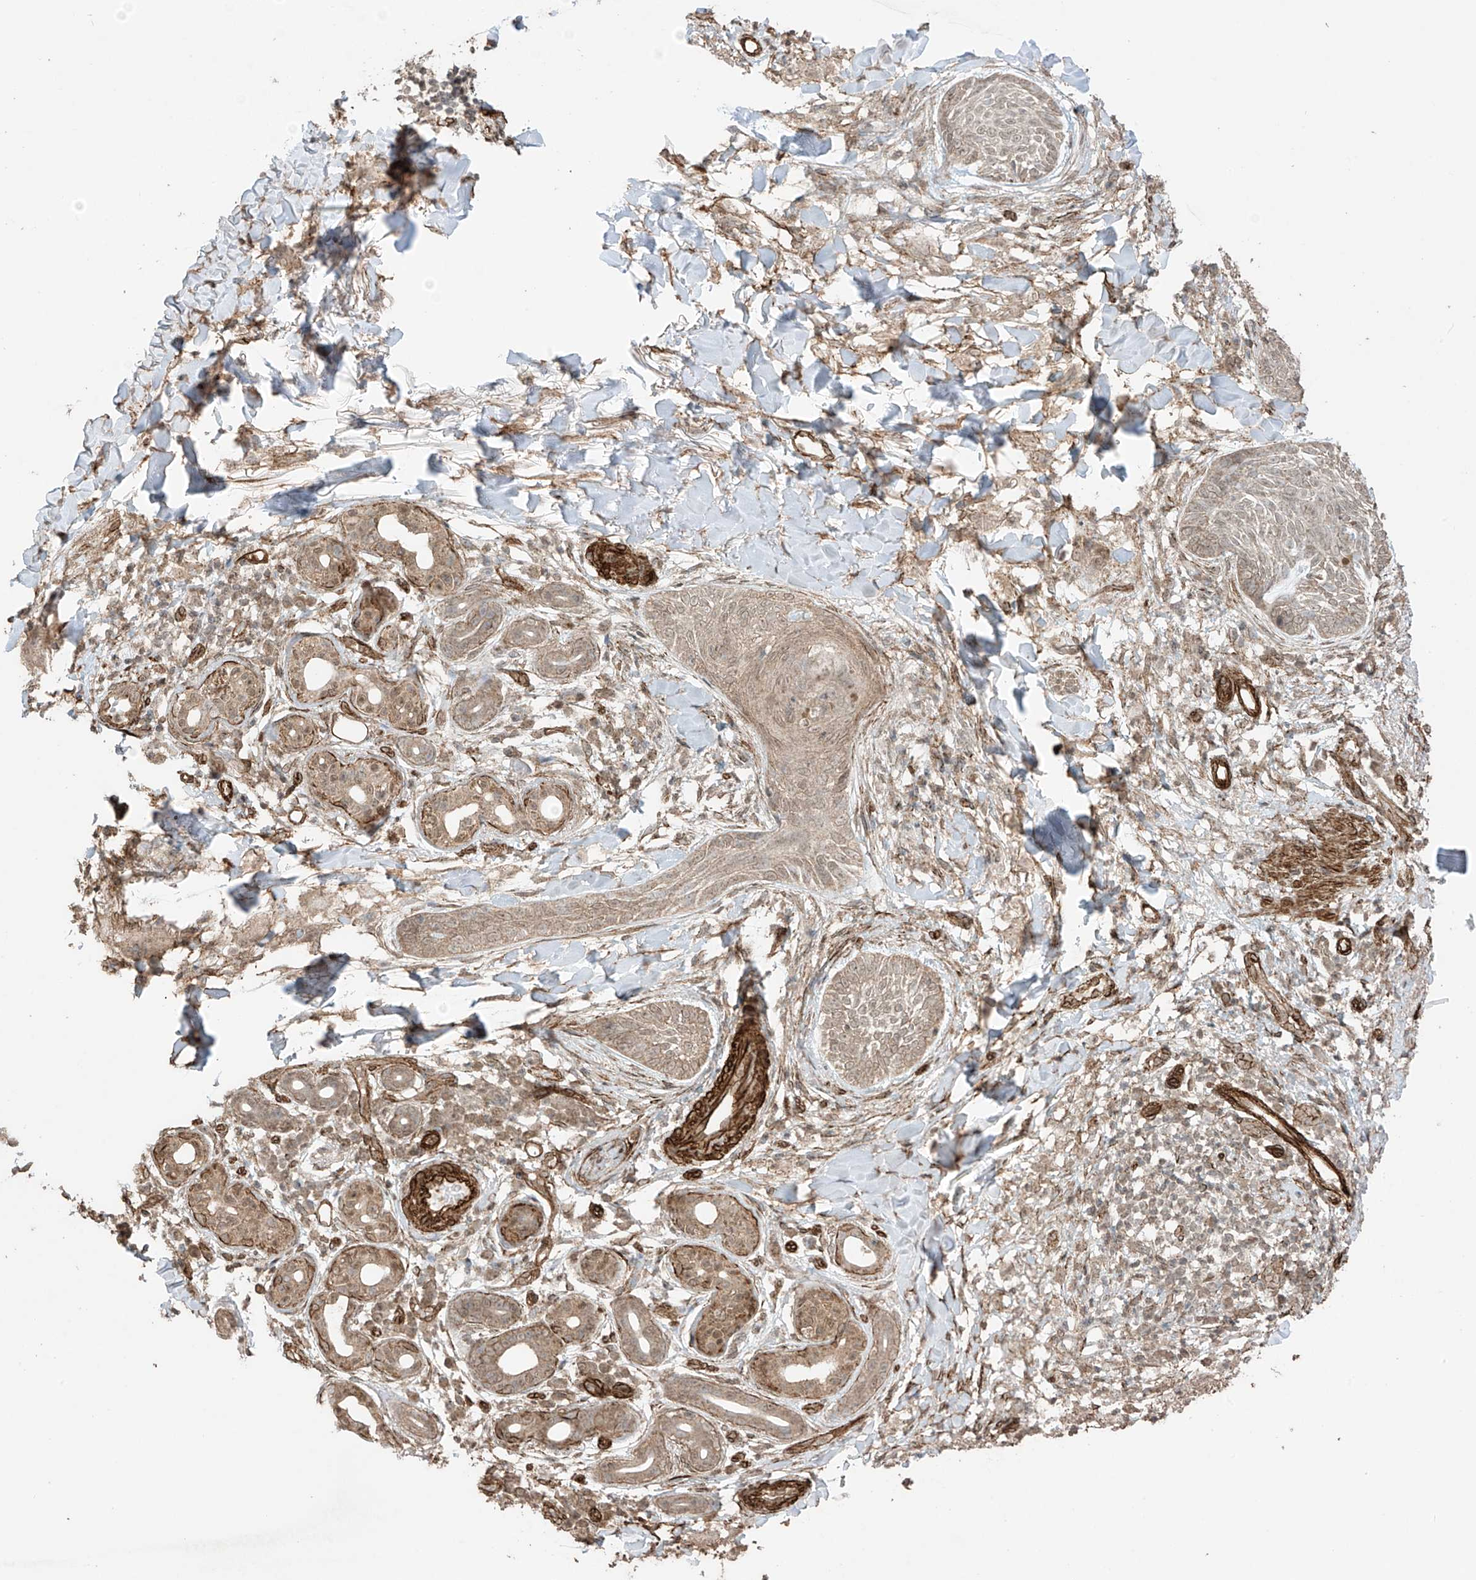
{"staining": {"intensity": "weak", "quantity": ">75%", "location": "cytoplasmic/membranous,nuclear"}, "tissue": "skin cancer", "cell_type": "Tumor cells", "image_type": "cancer", "snomed": [{"axis": "morphology", "description": "Basal cell carcinoma"}, {"axis": "topography", "description": "Skin"}], "caption": "Immunohistochemical staining of human skin cancer (basal cell carcinoma) exhibits low levels of weak cytoplasmic/membranous and nuclear protein staining in about >75% of tumor cells. (DAB IHC, brown staining for protein, blue staining for nuclei).", "gene": "TTLL5", "patient": {"sex": "male", "age": 85}}